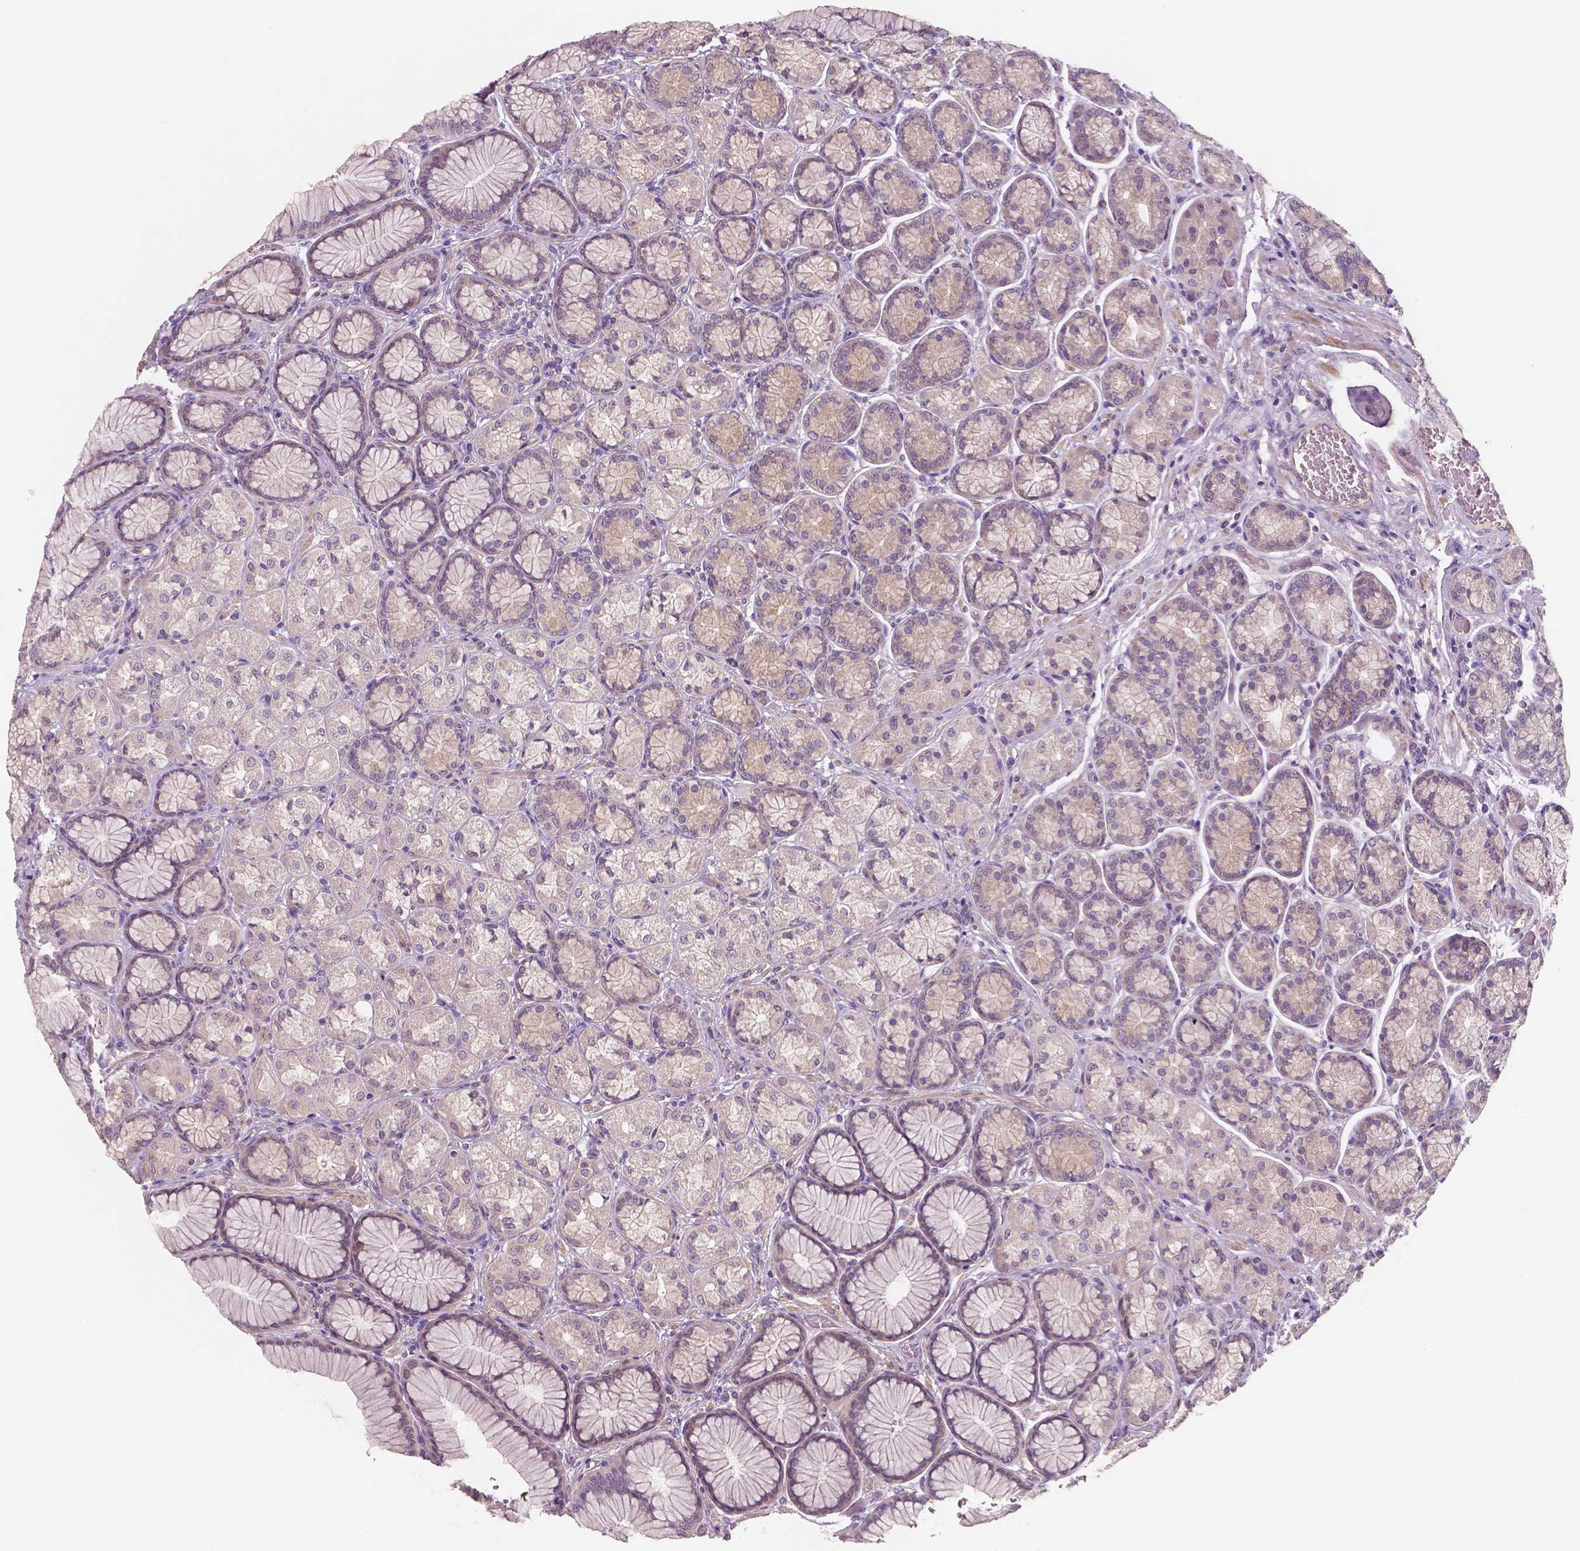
{"staining": {"intensity": "weak", "quantity": "<25%", "location": "cytoplasmic/membranous"}, "tissue": "stomach", "cell_type": "Glandular cells", "image_type": "normal", "snomed": [{"axis": "morphology", "description": "Normal tissue, NOS"}, {"axis": "morphology", "description": "Adenocarcinoma, NOS"}, {"axis": "morphology", "description": "Adenocarcinoma, High grade"}, {"axis": "topography", "description": "Stomach, upper"}, {"axis": "topography", "description": "Stomach"}], "caption": "Human stomach stained for a protein using immunohistochemistry shows no expression in glandular cells.", "gene": "LSM14B", "patient": {"sex": "female", "age": 65}}